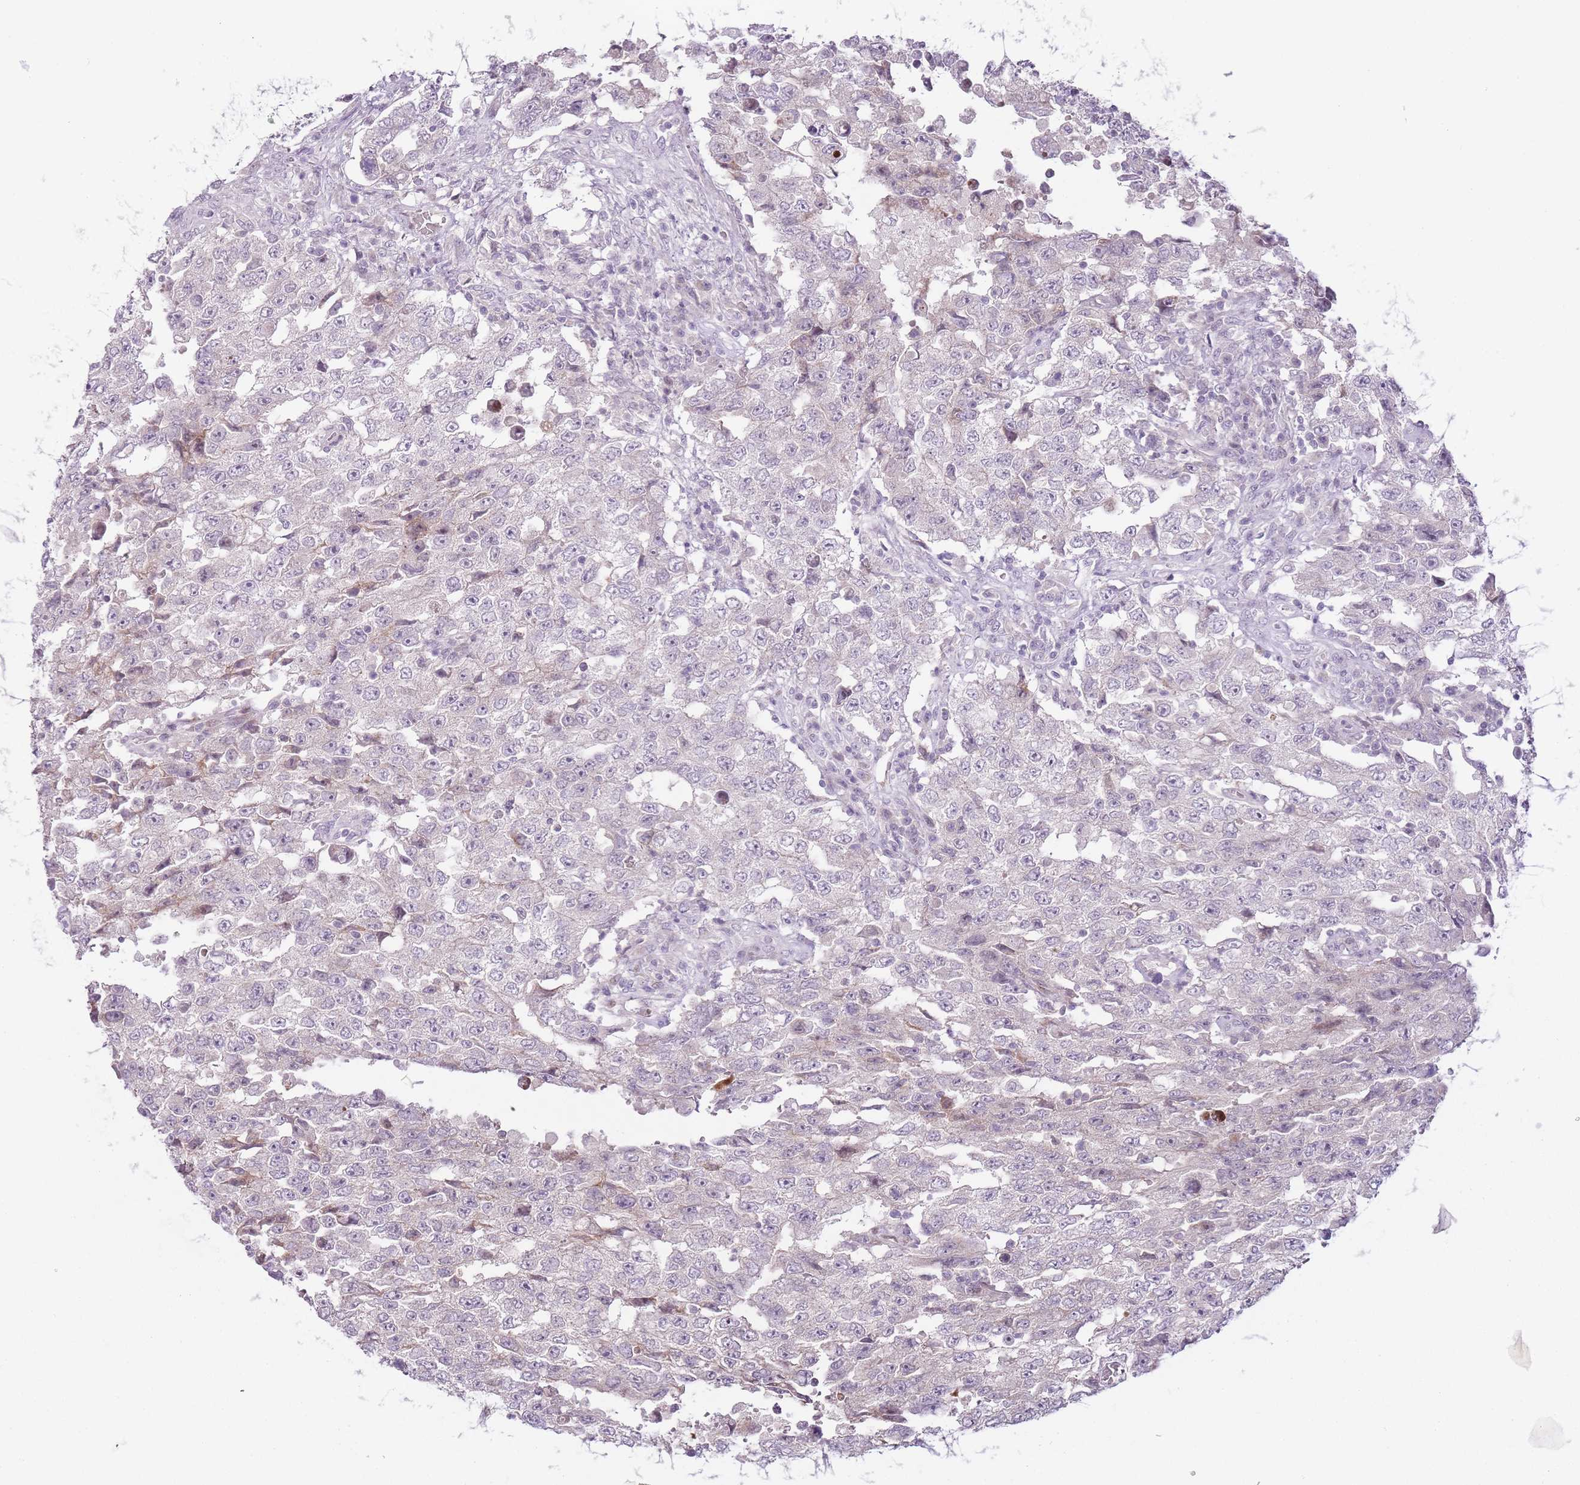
{"staining": {"intensity": "negative", "quantity": "none", "location": "none"}, "tissue": "testis cancer", "cell_type": "Tumor cells", "image_type": "cancer", "snomed": [{"axis": "morphology", "description": "Carcinoma, Embryonal, NOS"}, {"axis": "topography", "description": "Testis"}], "caption": "Image shows no significant protein positivity in tumor cells of testis embryonal carcinoma. (Brightfield microscopy of DAB IHC at high magnification).", "gene": "OGG1", "patient": {"sex": "male", "age": 26}}